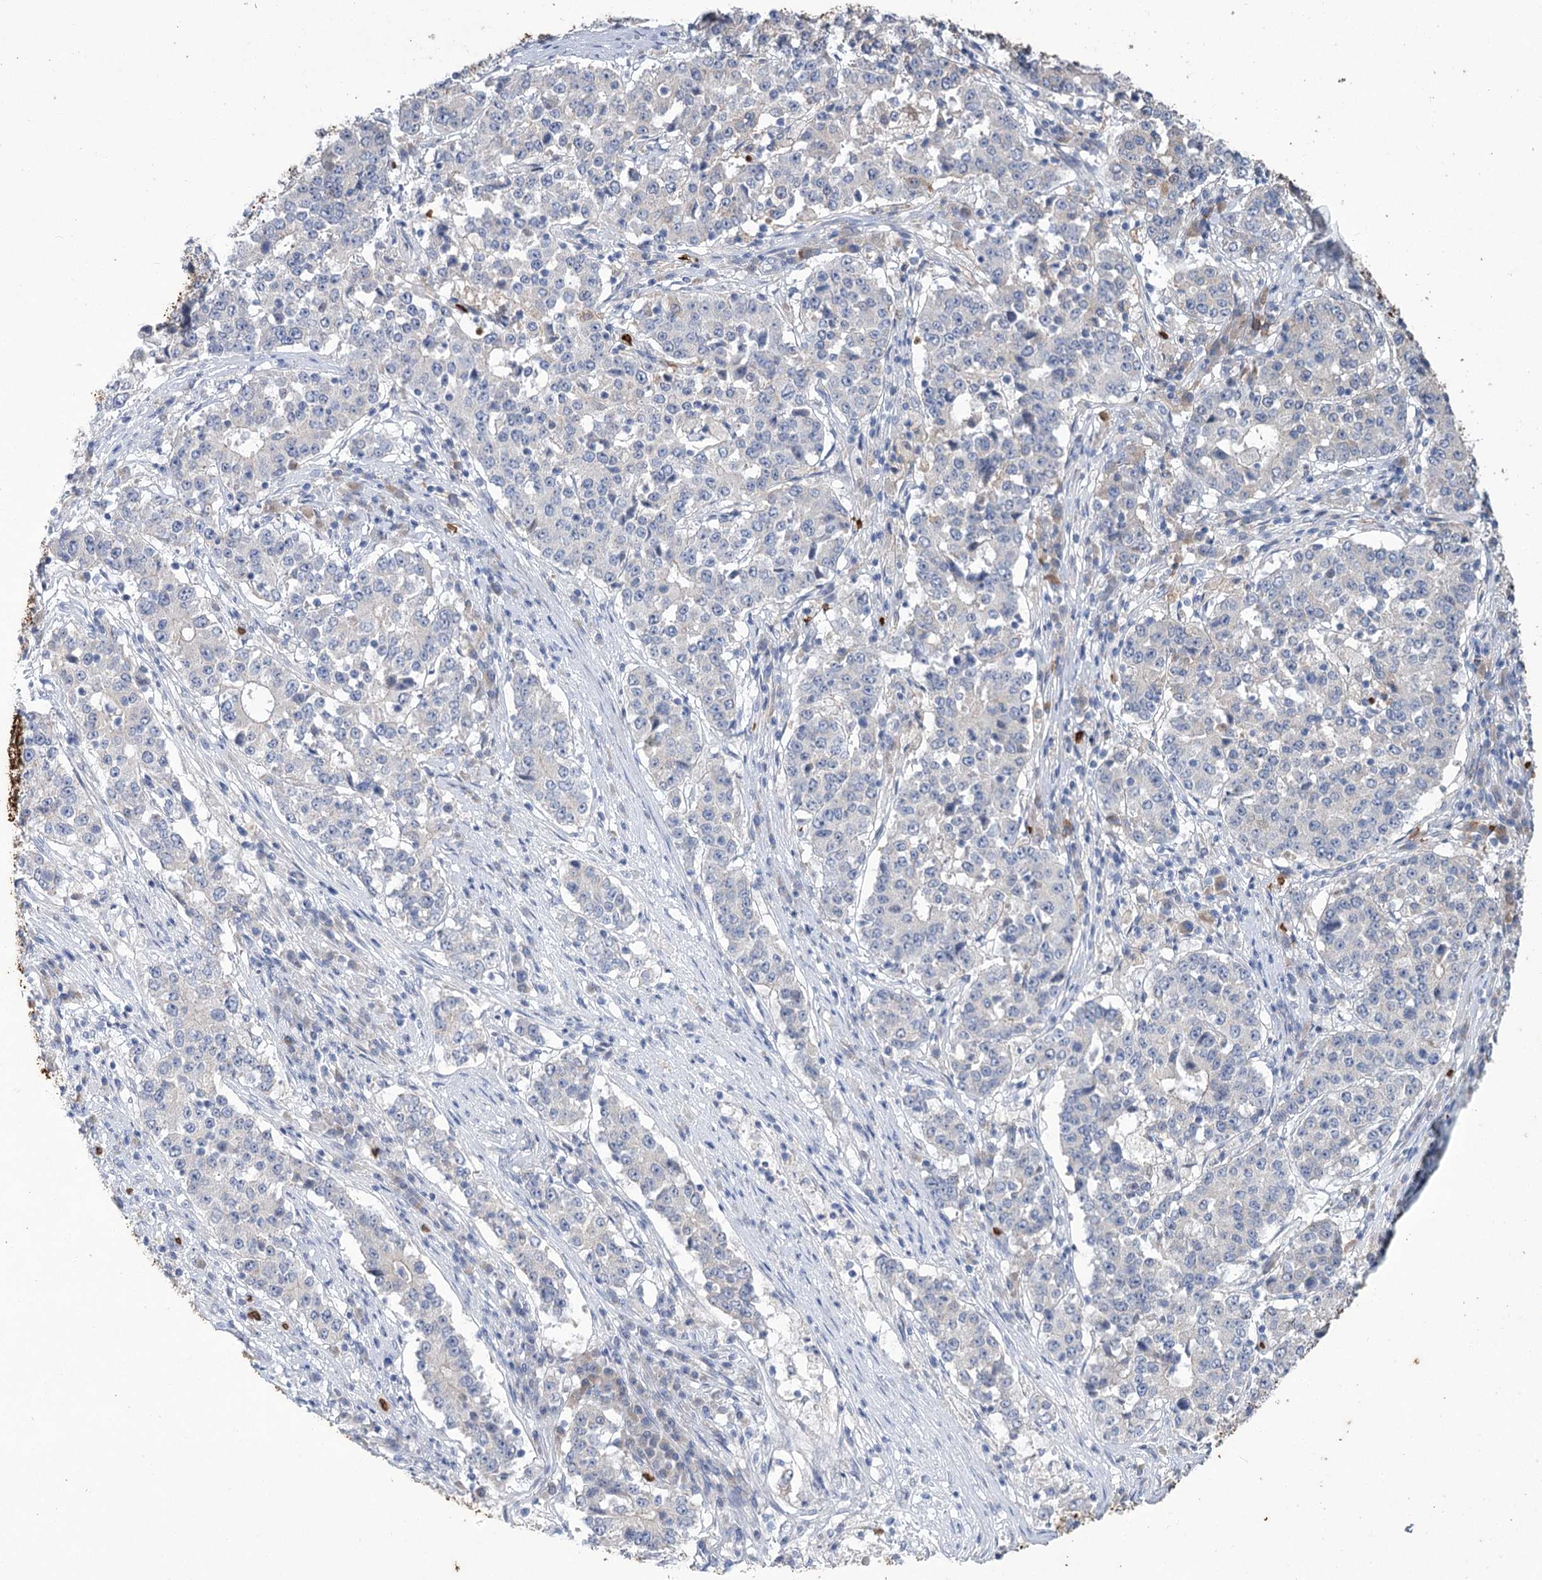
{"staining": {"intensity": "negative", "quantity": "none", "location": "none"}, "tissue": "stomach cancer", "cell_type": "Tumor cells", "image_type": "cancer", "snomed": [{"axis": "morphology", "description": "Adenocarcinoma, NOS"}, {"axis": "topography", "description": "Stomach"}], "caption": "The histopathology image demonstrates no significant staining in tumor cells of stomach cancer (adenocarcinoma). (Stains: DAB IHC with hematoxylin counter stain, Microscopy: brightfield microscopy at high magnification).", "gene": "HBA1", "patient": {"sex": "male", "age": 59}}